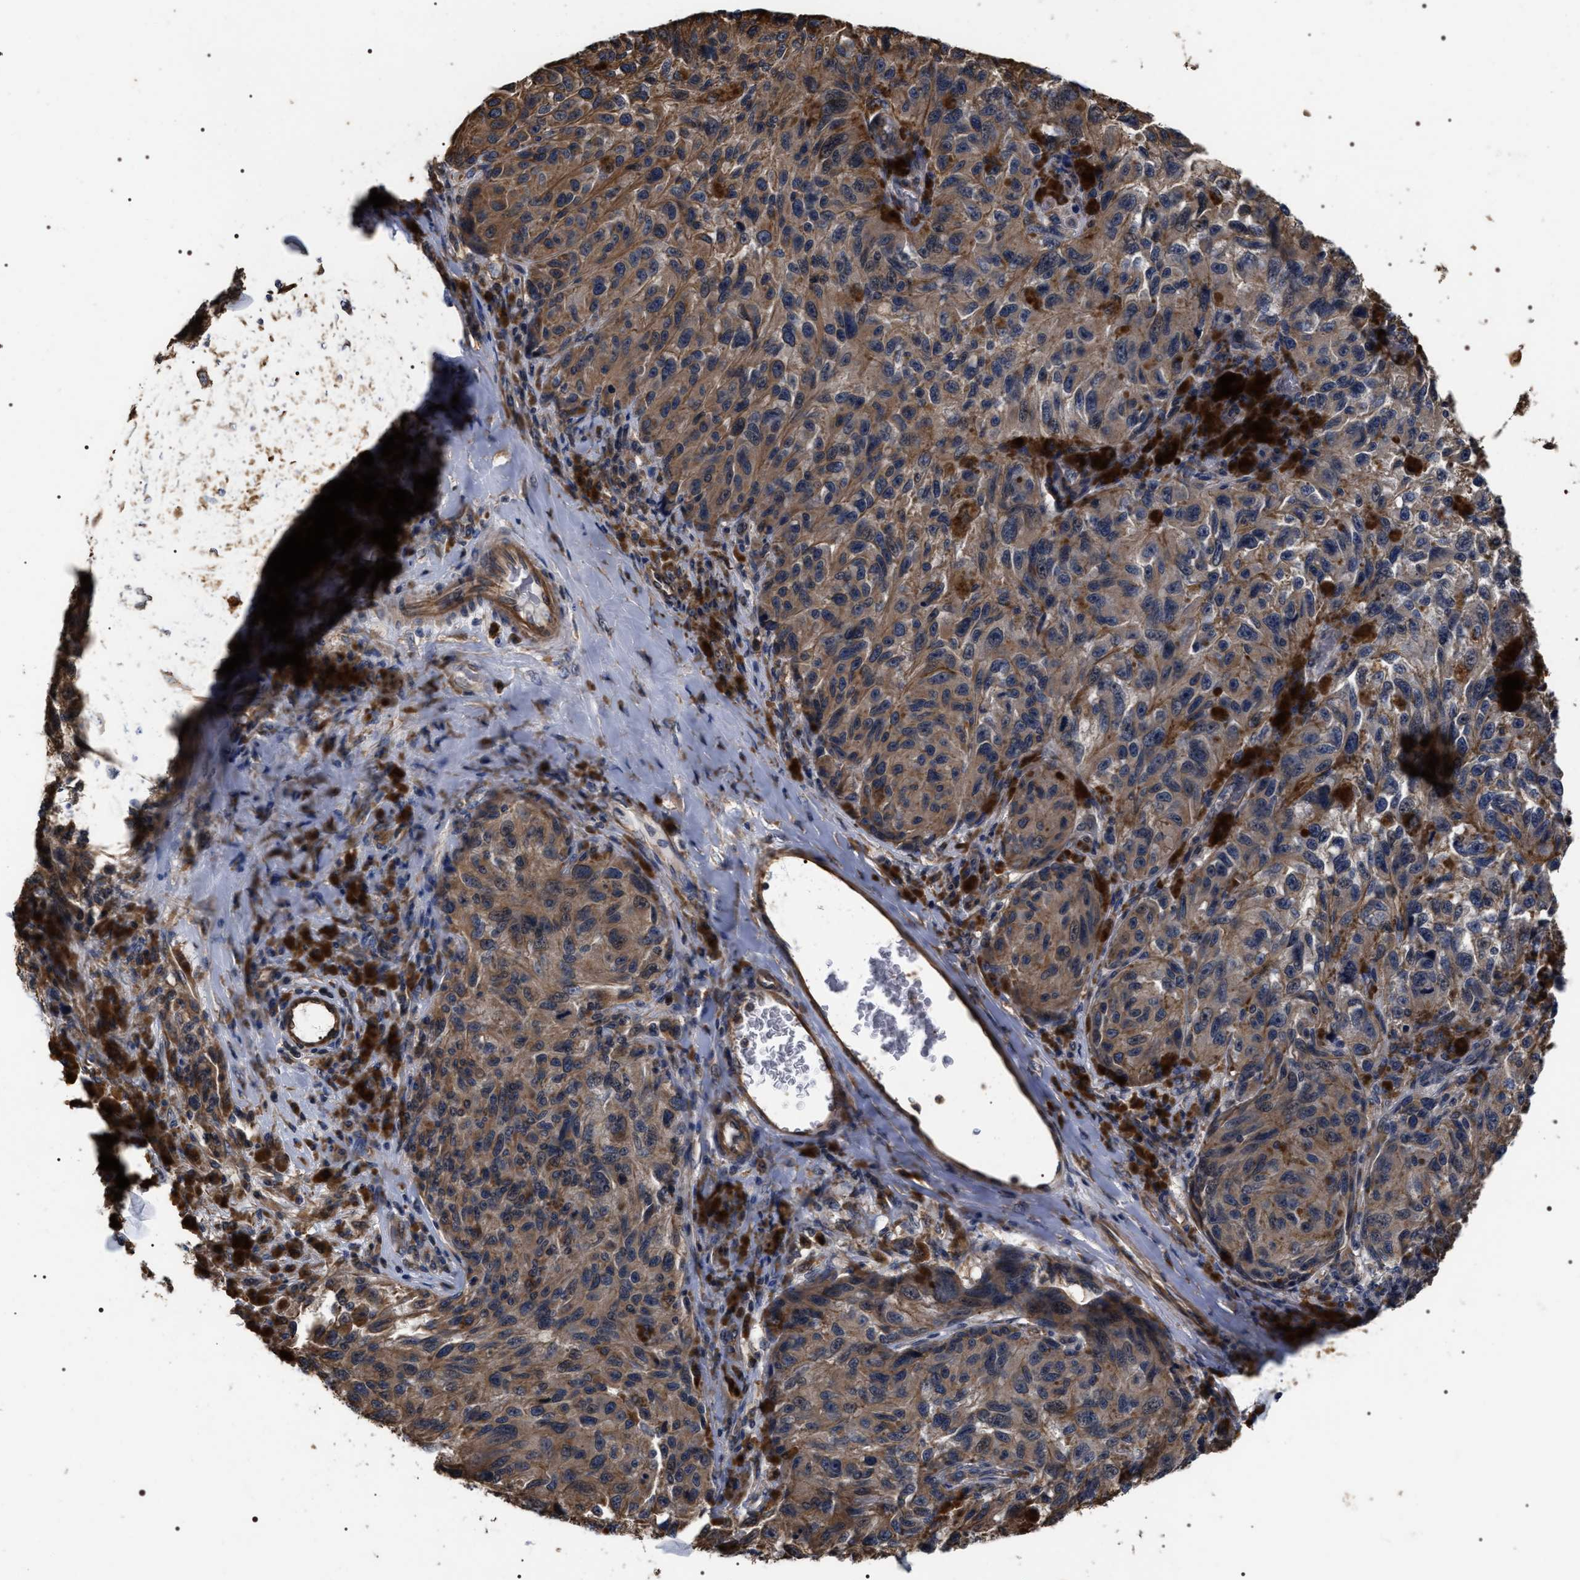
{"staining": {"intensity": "moderate", "quantity": ">75%", "location": "cytoplasmic/membranous"}, "tissue": "melanoma", "cell_type": "Tumor cells", "image_type": "cancer", "snomed": [{"axis": "morphology", "description": "Malignant melanoma, NOS"}, {"axis": "topography", "description": "Skin"}], "caption": "High-power microscopy captured an immunohistochemistry micrograph of malignant melanoma, revealing moderate cytoplasmic/membranous positivity in approximately >75% of tumor cells.", "gene": "TSPAN33", "patient": {"sex": "female", "age": 73}}